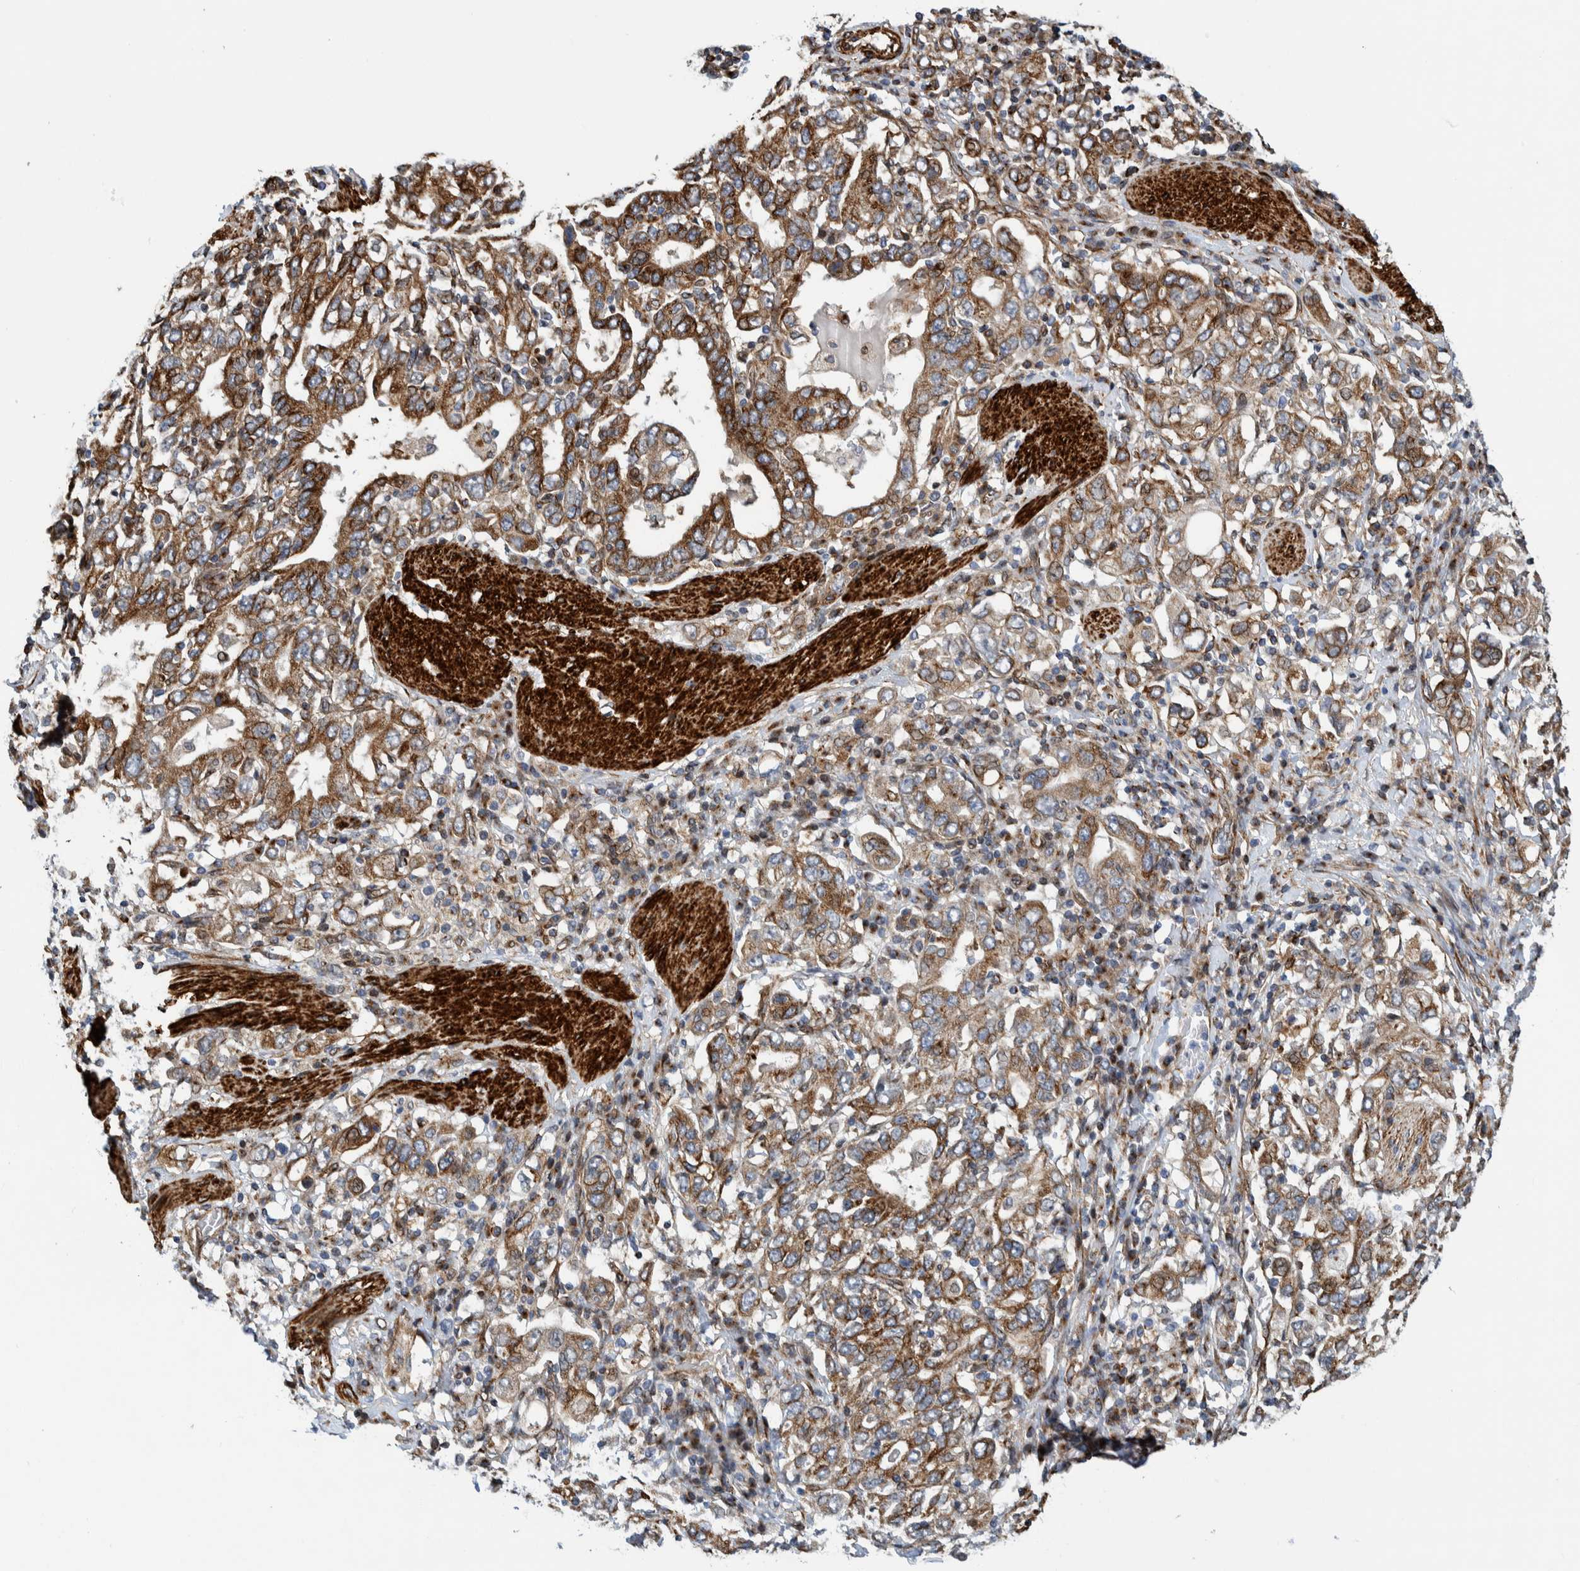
{"staining": {"intensity": "moderate", "quantity": ">75%", "location": "cytoplasmic/membranous"}, "tissue": "stomach cancer", "cell_type": "Tumor cells", "image_type": "cancer", "snomed": [{"axis": "morphology", "description": "Adenocarcinoma, NOS"}, {"axis": "topography", "description": "Stomach, upper"}], "caption": "This is a micrograph of immunohistochemistry (IHC) staining of adenocarcinoma (stomach), which shows moderate staining in the cytoplasmic/membranous of tumor cells.", "gene": "CCDC57", "patient": {"sex": "male", "age": 62}}